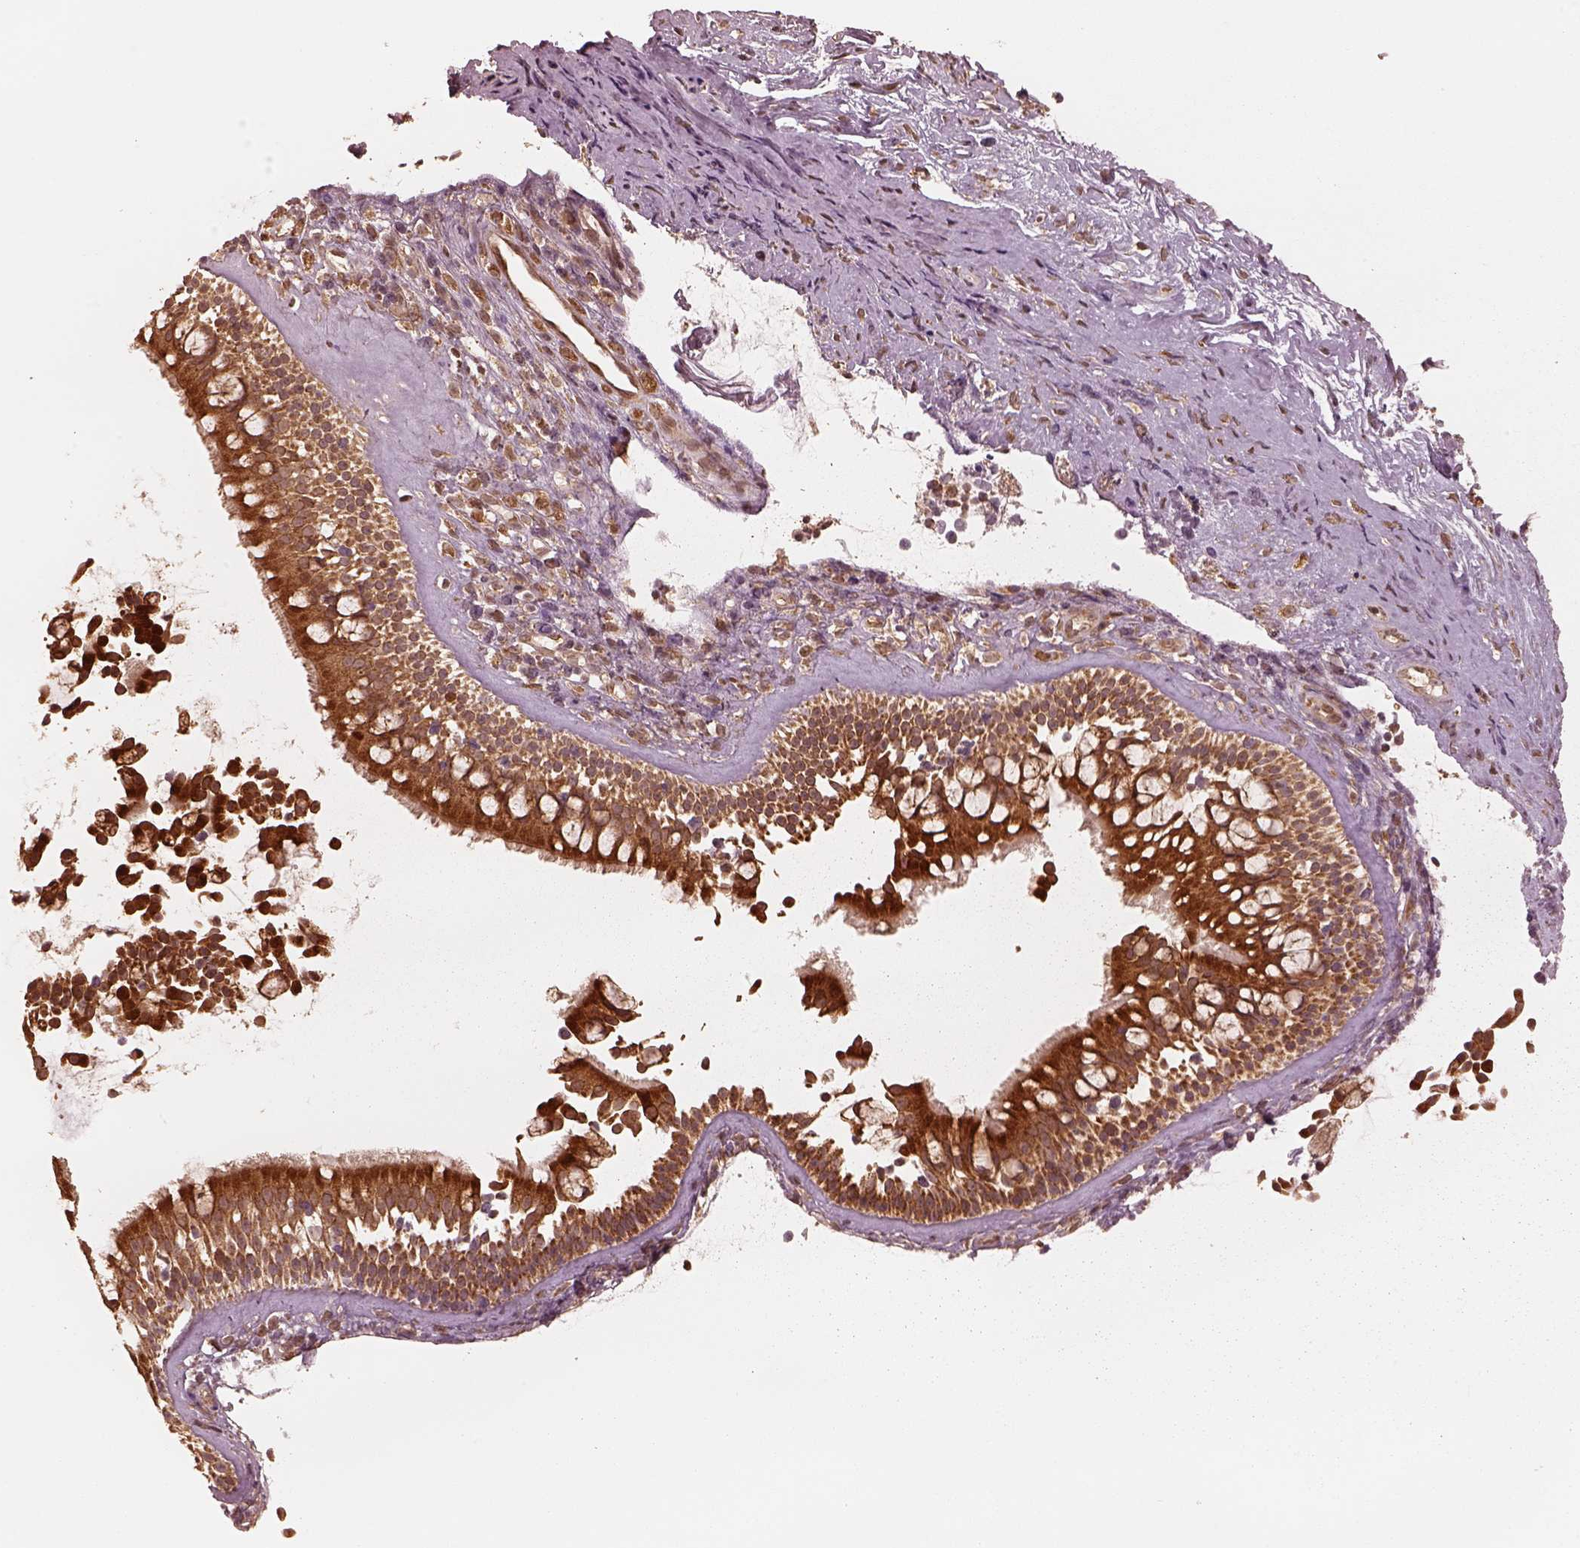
{"staining": {"intensity": "strong", "quantity": ">75%", "location": "cytoplasmic/membranous"}, "tissue": "nasopharynx", "cell_type": "Respiratory epithelial cells", "image_type": "normal", "snomed": [{"axis": "morphology", "description": "Normal tissue, NOS"}, {"axis": "topography", "description": "Nasopharynx"}], "caption": "The micrograph shows immunohistochemical staining of unremarkable nasopharynx. There is strong cytoplasmic/membranous staining is seen in approximately >75% of respiratory epithelial cells. (brown staining indicates protein expression, while blue staining denotes nuclei).", "gene": "DNAJC25", "patient": {"sex": "male", "age": 68}}